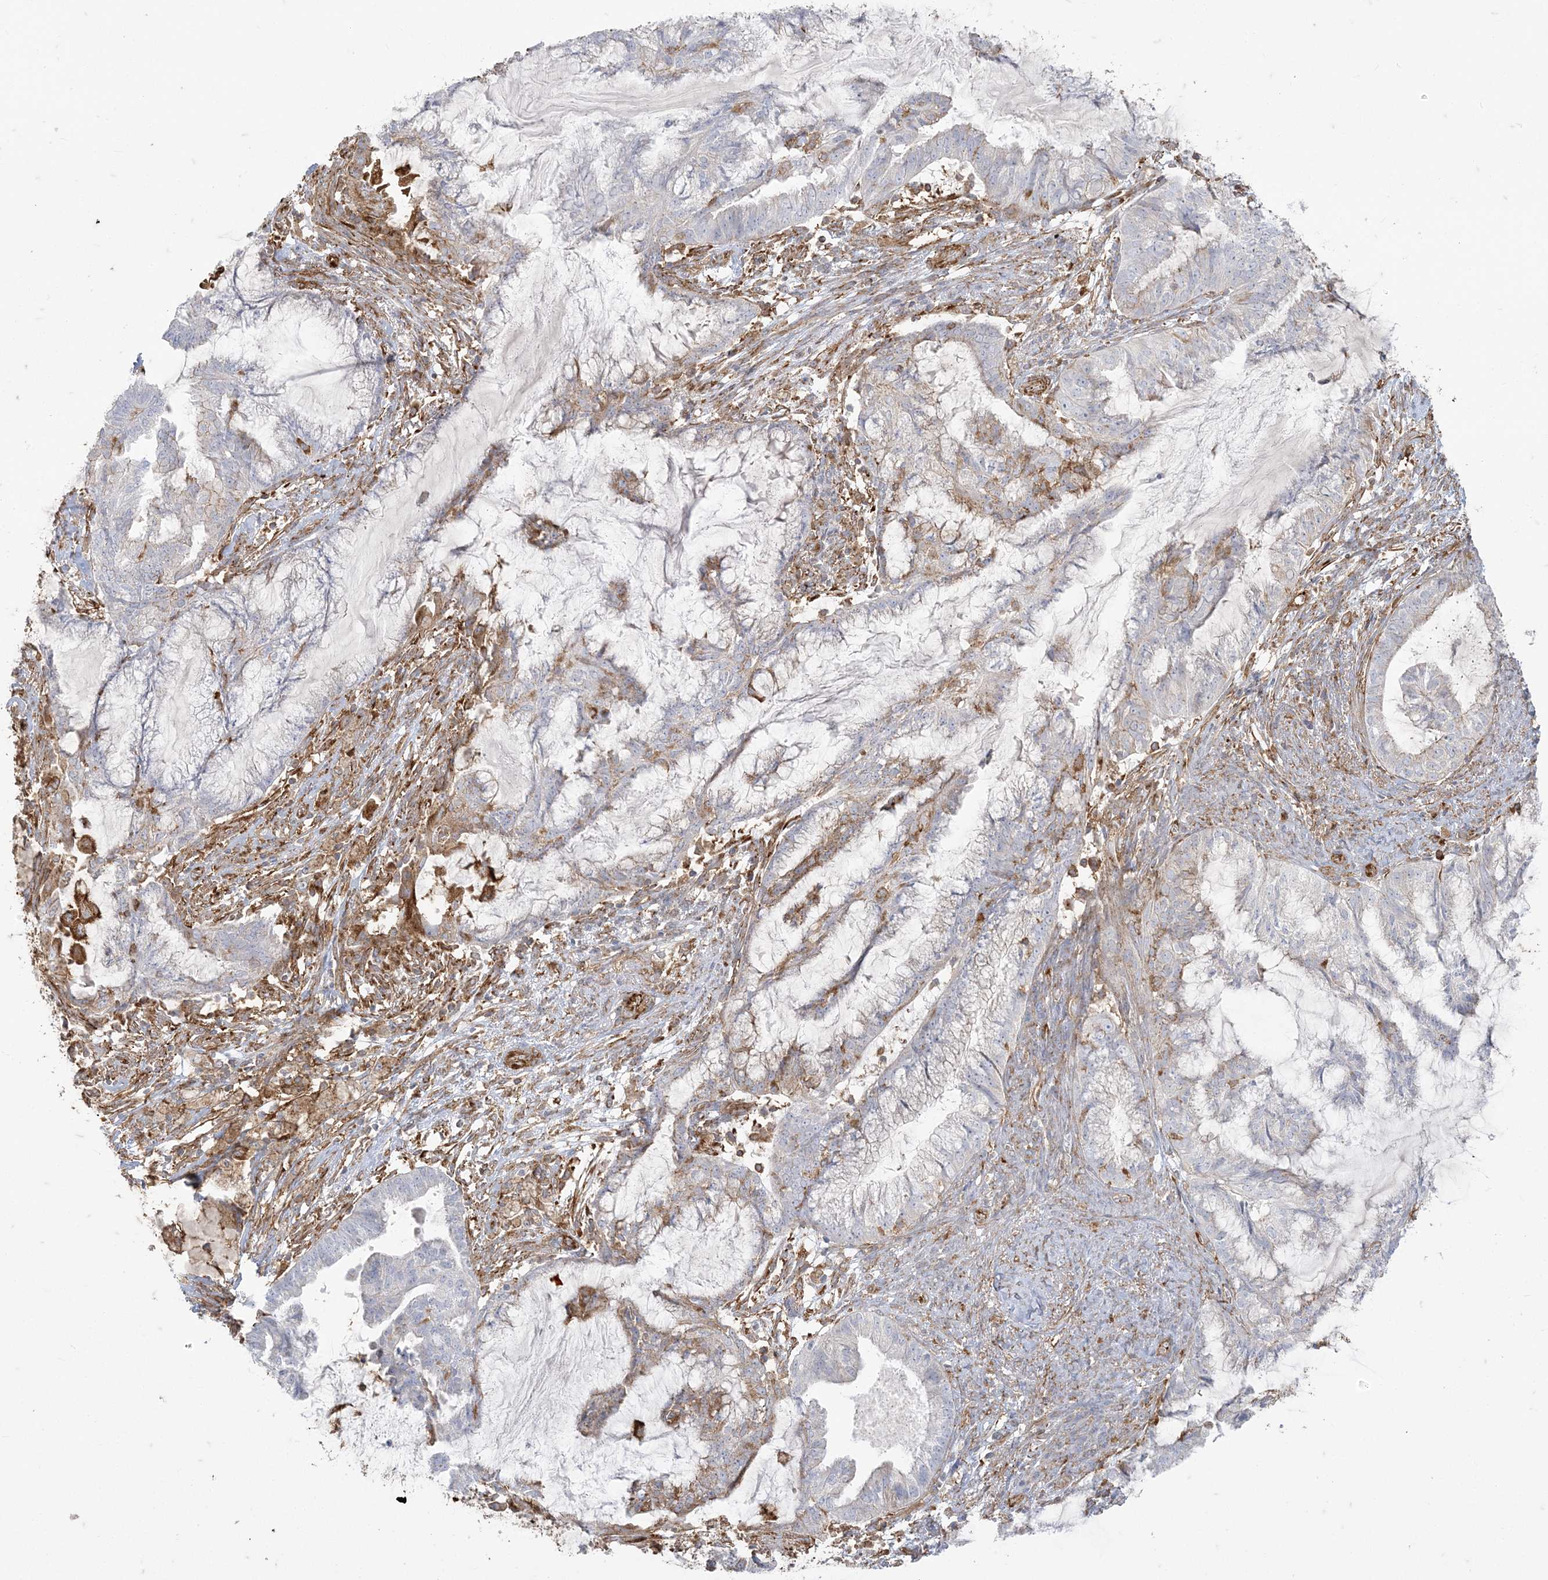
{"staining": {"intensity": "moderate", "quantity": "<25%", "location": "cytoplasmic/membranous"}, "tissue": "endometrial cancer", "cell_type": "Tumor cells", "image_type": "cancer", "snomed": [{"axis": "morphology", "description": "Adenocarcinoma, NOS"}, {"axis": "topography", "description": "Endometrium"}], "caption": "Immunohistochemistry (IHC) of human endometrial cancer (adenocarcinoma) exhibits low levels of moderate cytoplasmic/membranous expression in about <25% of tumor cells.", "gene": "DERL3", "patient": {"sex": "female", "age": 86}}